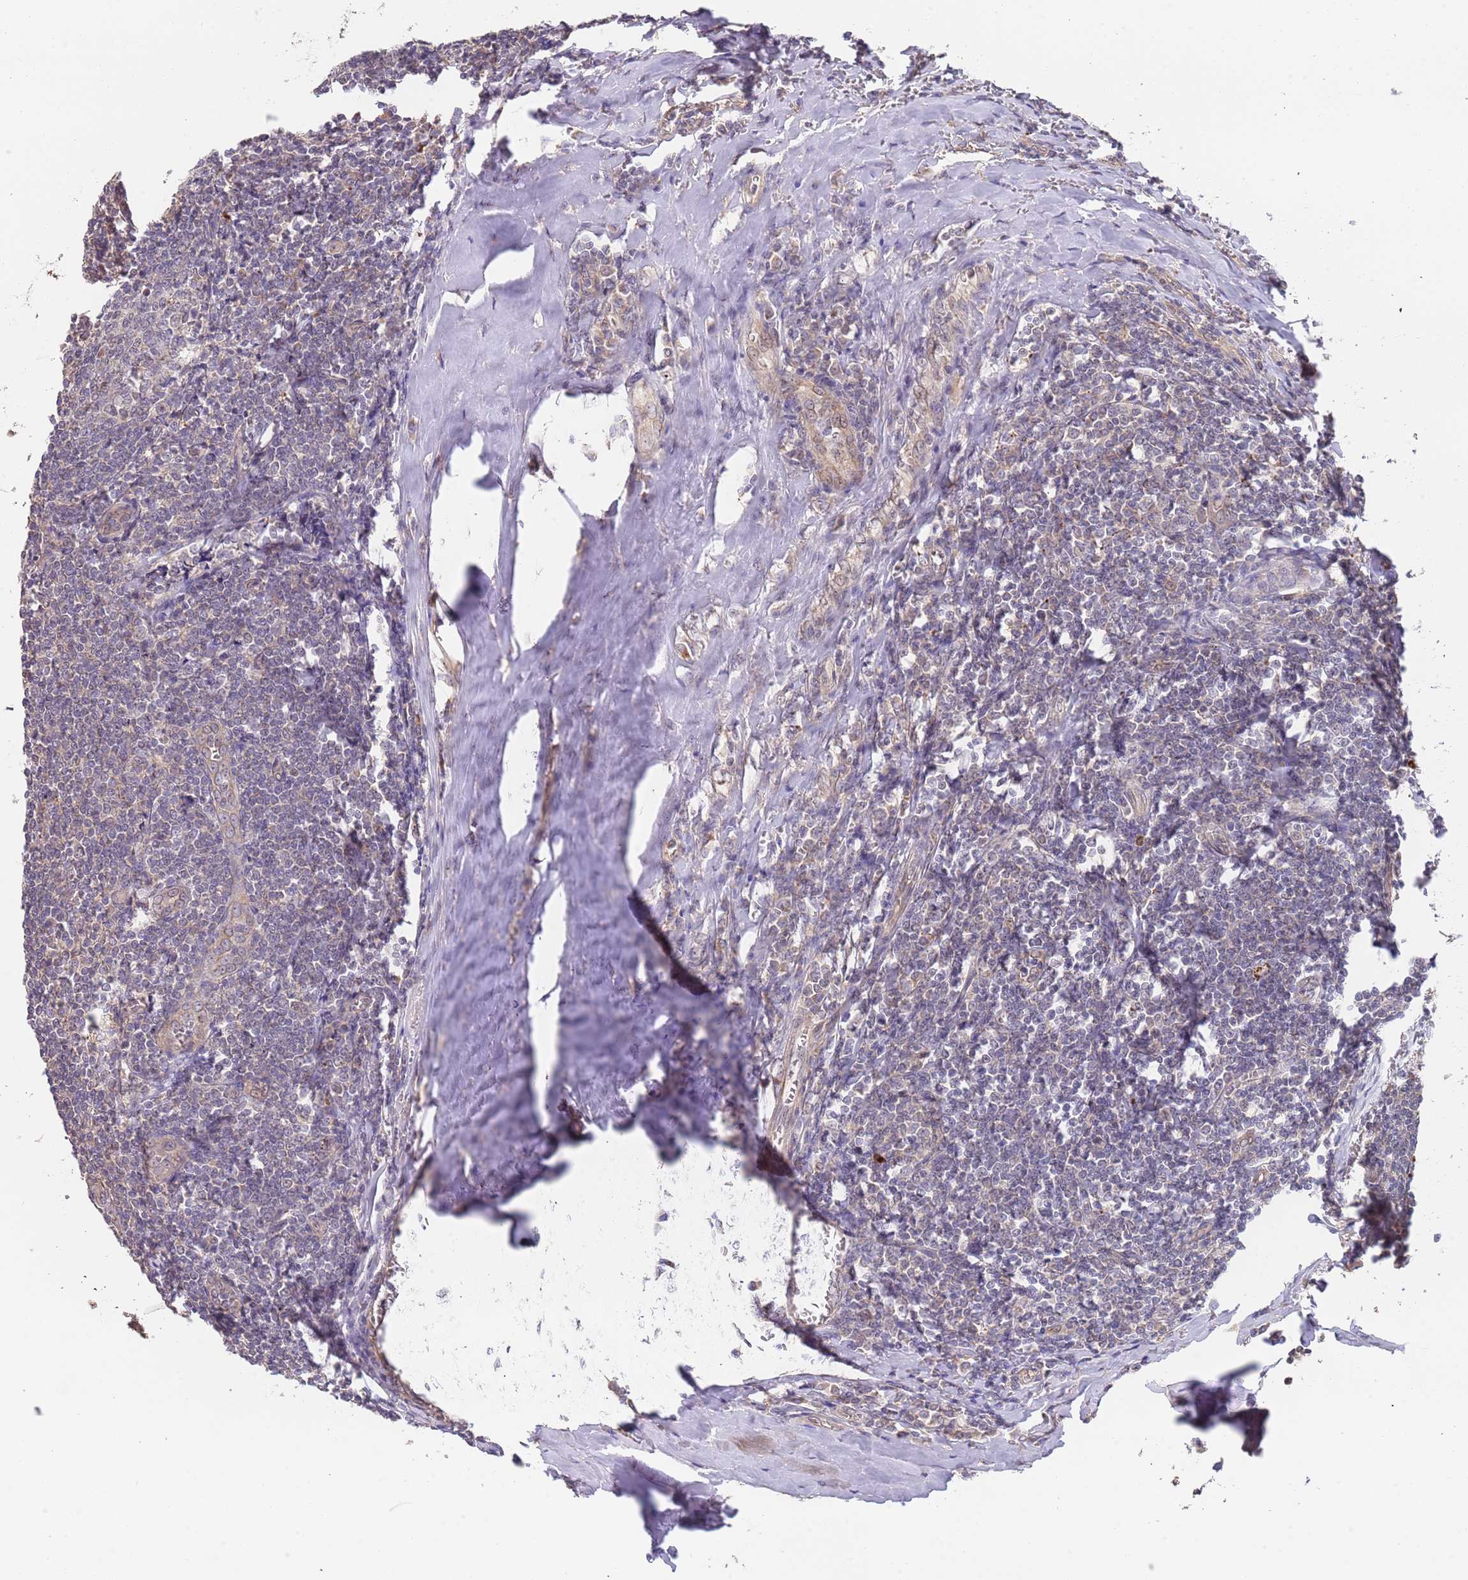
{"staining": {"intensity": "negative", "quantity": "none", "location": "none"}, "tissue": "tonsil", "cell_type": "Germinal center cells", "image_type": "normal", "snomed": [{"axis": "morphology", "description": "Normal tissue, NOS"}, {"axis": "topography", "description": "Tonsil"}], "caption": "DAB immunohistochemical staining of normal tonsil shows no significant staining in germinal center cells.", "gene": "TMEM64", "patient": {"sex": "male", "age": 27}}